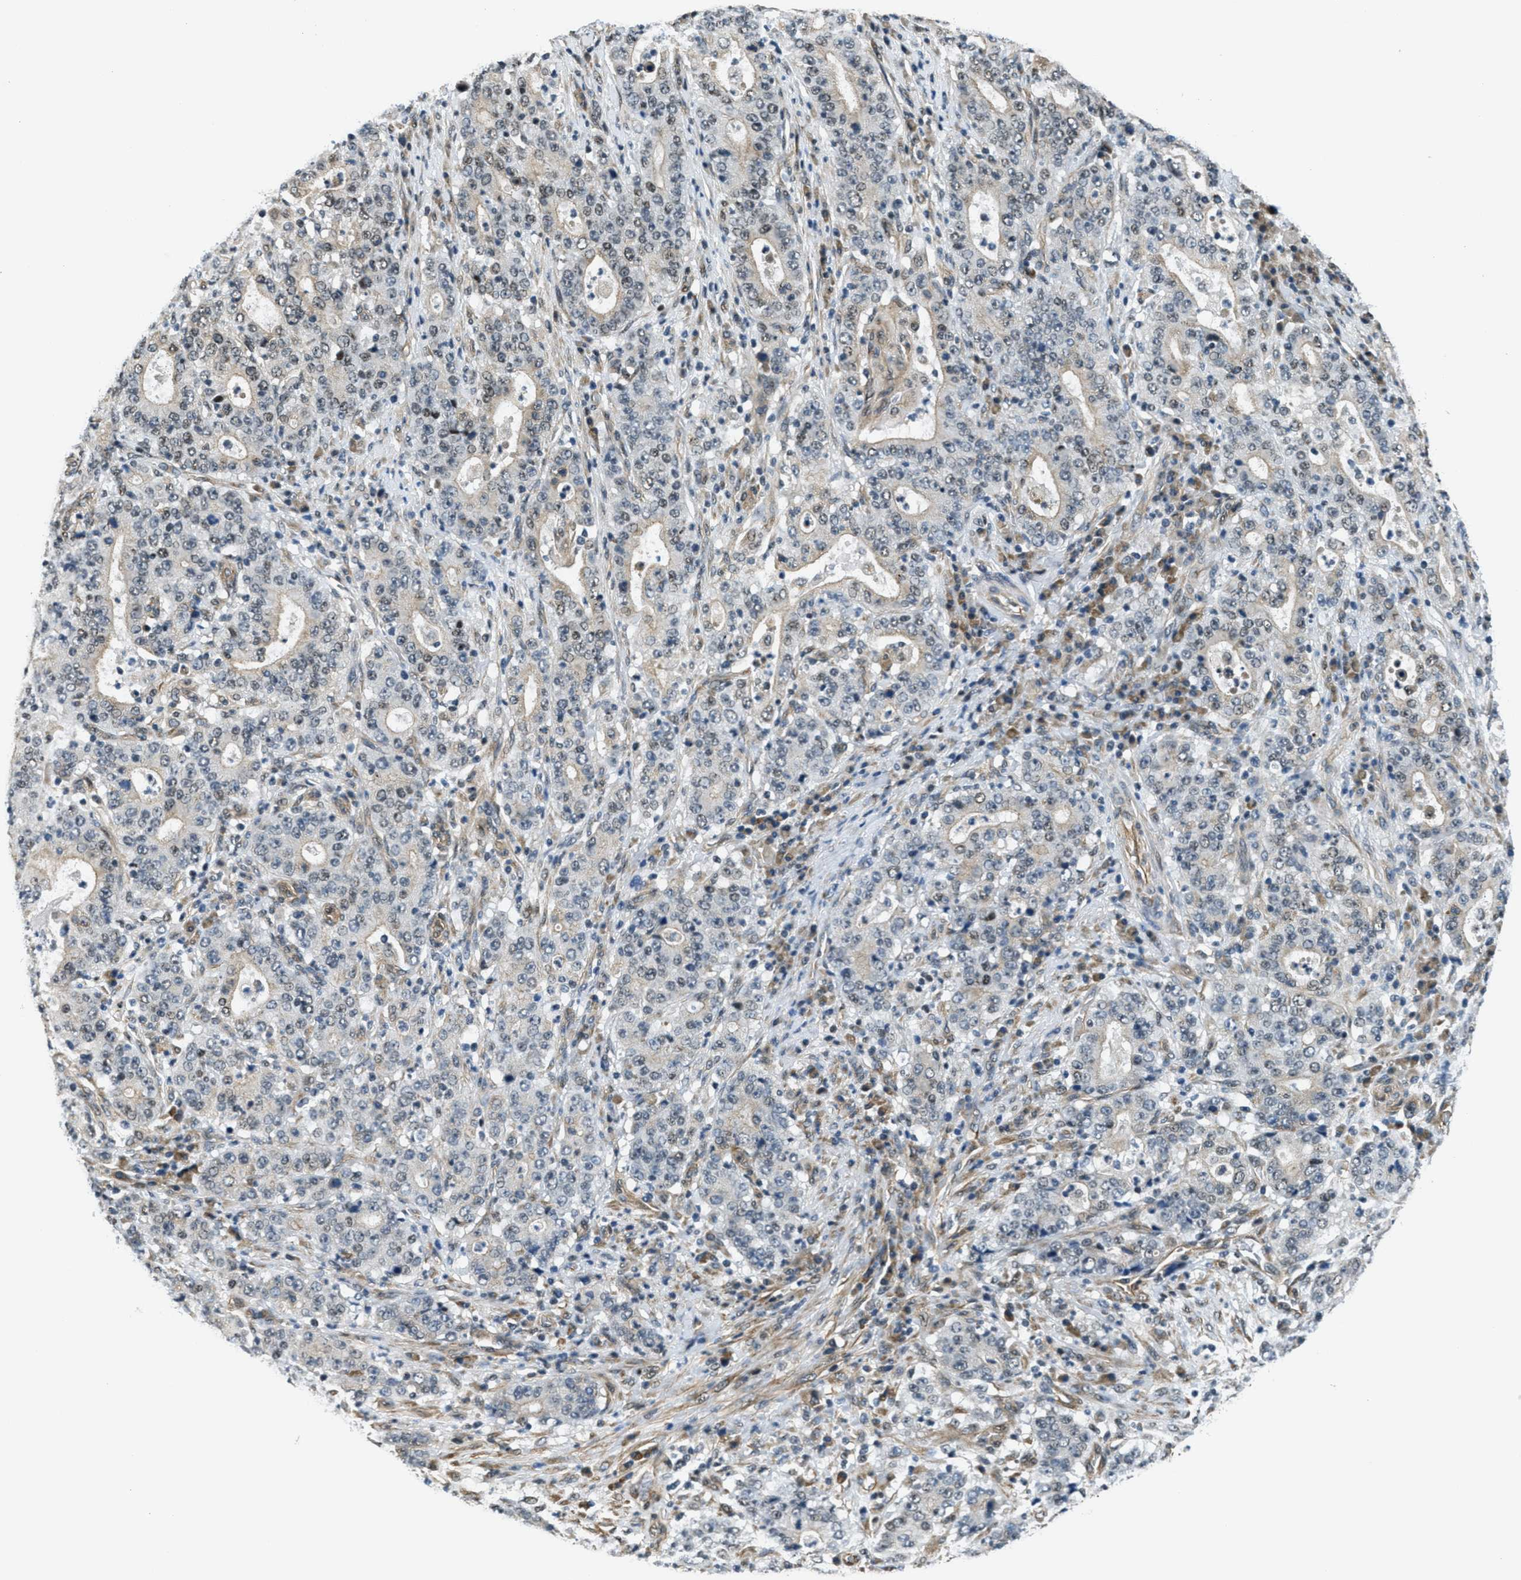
{"staining": {"intensity": "weak", "quantity": "25%-75%", "location": "nuclear"}, "tissue": "stomach cancer", "cell_type": "Tumor cells", "image_type": "cancer", "snomed": [{"axis": "morphology", "description": "Normal tissue, NOS"}, {"axis": "morphology", "description": "Adenocarcinoma, NOS"}, {"axis": "topography", "description": "Stomach, upper"}, {"axis": "topography", "description": "Stomach"}], "caption": "Human stomach cancer (adenocarcinoma) stained with a brown dye demonstrates weak nuclear positive staining in about 25%-75% of tumor cells.", "gene": "CFAP36", "patient": {"sex": "male", "age": 59}}